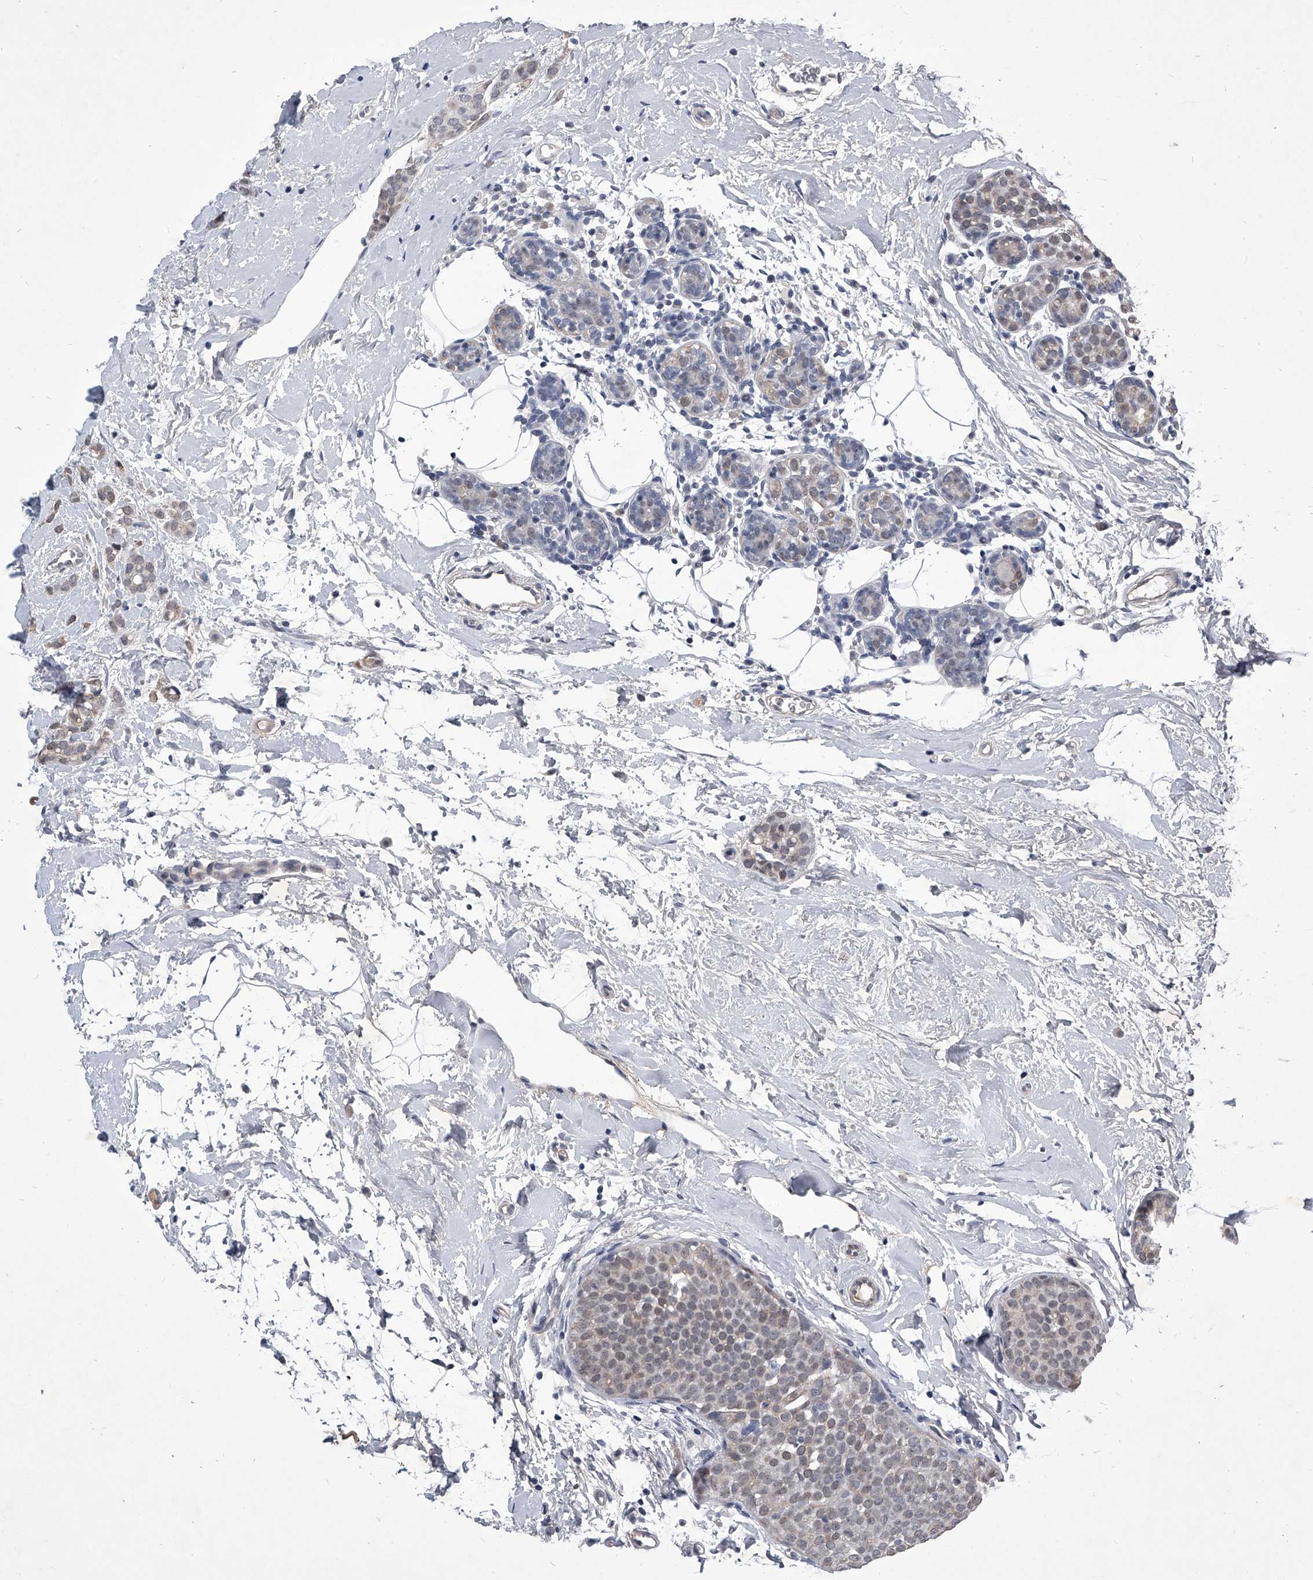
{"staining": {"intensity": "negative", "quantity": "none", "location": "none"}, "tissue": "breast cancer", "cell_type": "Tumor cells", "image_type": "cancer", "snomed": [{"axis": "morphology", "description": "Lobular carcinoma, in situ"}, {"axis": "morphology", "description": "Lobular carcinoma"}, {"axis": "topography", "description": "Breast"}], "caption": "Immunohistochemistry (IHC) histopathology image of neoplastic tissue: breast cancer stained with DAB exhibits no significant protein expression in tumor cells. (DAB immunohistochemistry, high magnification).", "gene": "ZNF76", "patient": {"sex": "female", "age": 41}}